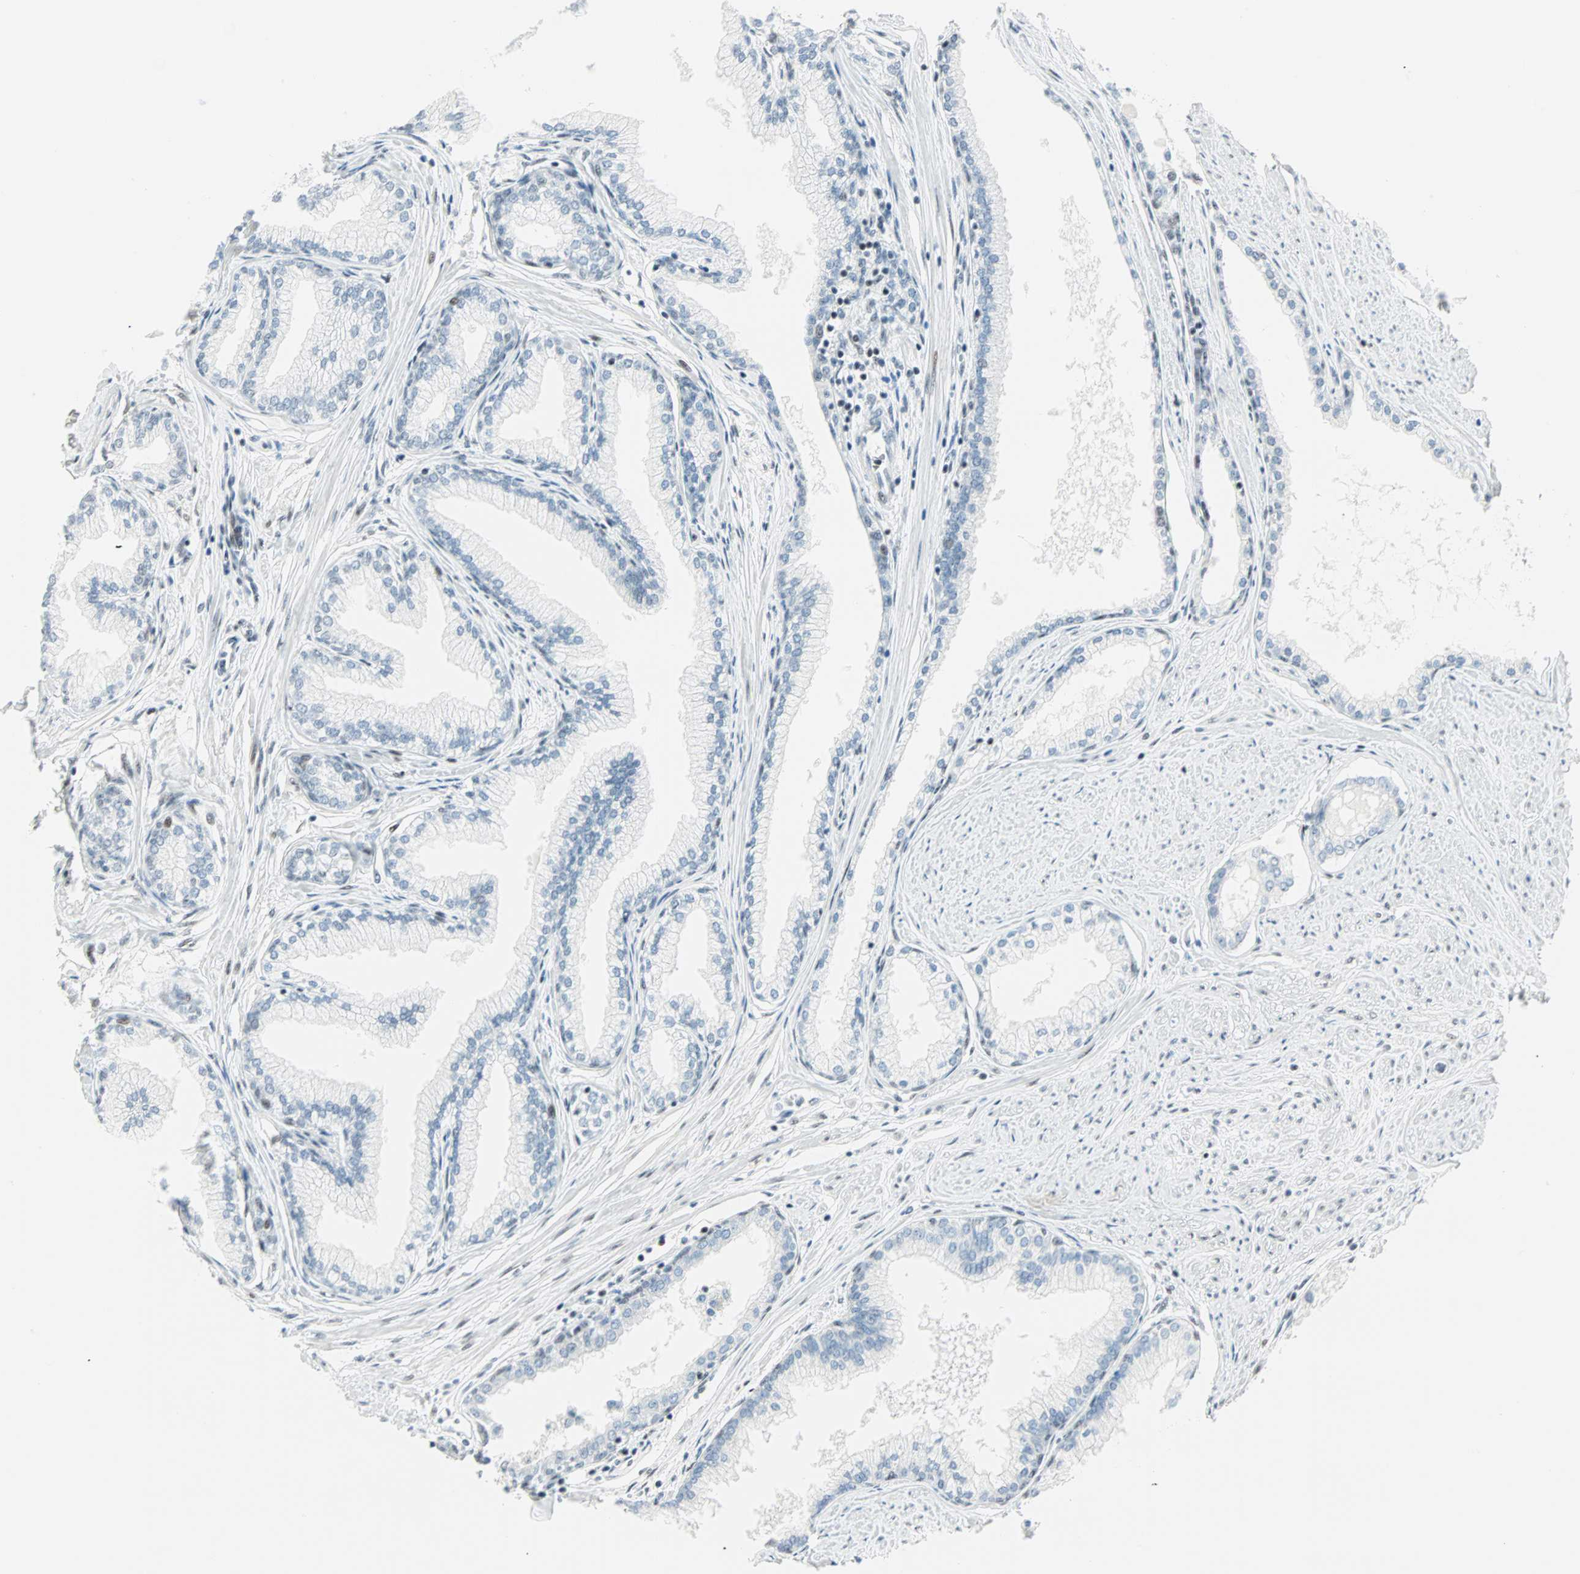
{"staining": {"intensity": "moderate", "quantity": "<25%", "location": "nuclear"}, "tissue": "prostate", "cell_type": "Glandular cells", "image_type": "normal", "snomed": [{"axis": "morphology", "description": "Normal tissue, NOS"}, {"axis": "topography", "description": "Prostate"}], "caption": "Immunohistochemistry staining of normal prostate, which shows low levels of moderate nuclear expression in about <25% of glandular cells indicating moderate nuclear protein positivity. The staining was performed using DAB (brown) for protein detection and nuclei were counterstained in hematoxylin (blue).", "gene": "PKNOX1", "patient": {"sex": "male", "age": 64}}